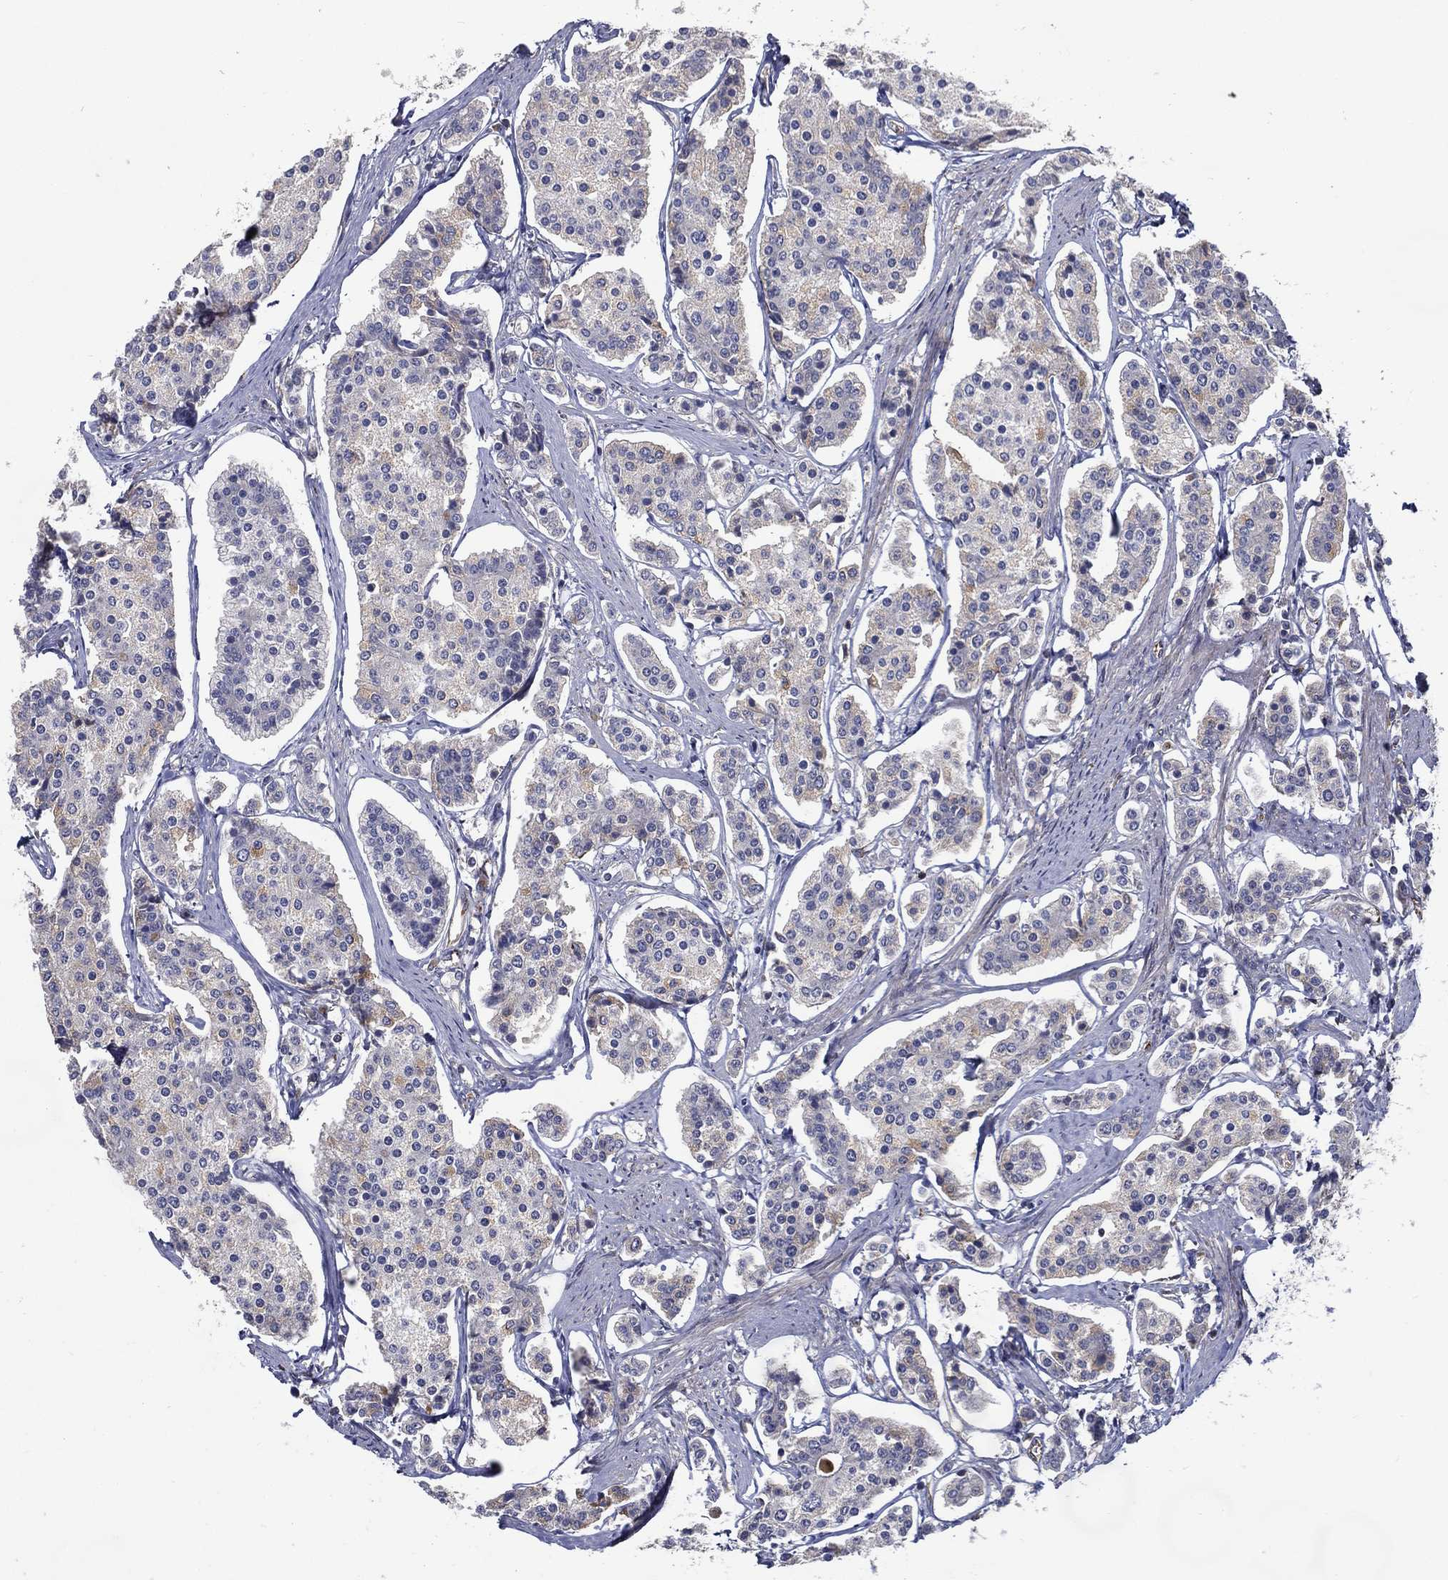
{"staining": {"intensity": "negative", "quantity": "none", "location": "none"}, "tissue": "carcinoid", "cell_type": "Tumor cells", "image_type": "cancer", "snomed": [{"axis": "morphology", "description": "Carcinoid, malignant, NOS"}, {"axis": "topography", "description": "Small intestine"}], "caption": "Tumor cells show no significant staining in carcinoid. Brightfield microscopy of immunohistochemistry stained with DAB (3,3'-diaminobenzidine) (brown) and hematoxylin (blue), captured at high magnification.", "gene": "ARHGAP11A", "patient": {"sex": "female", "age": 65}}